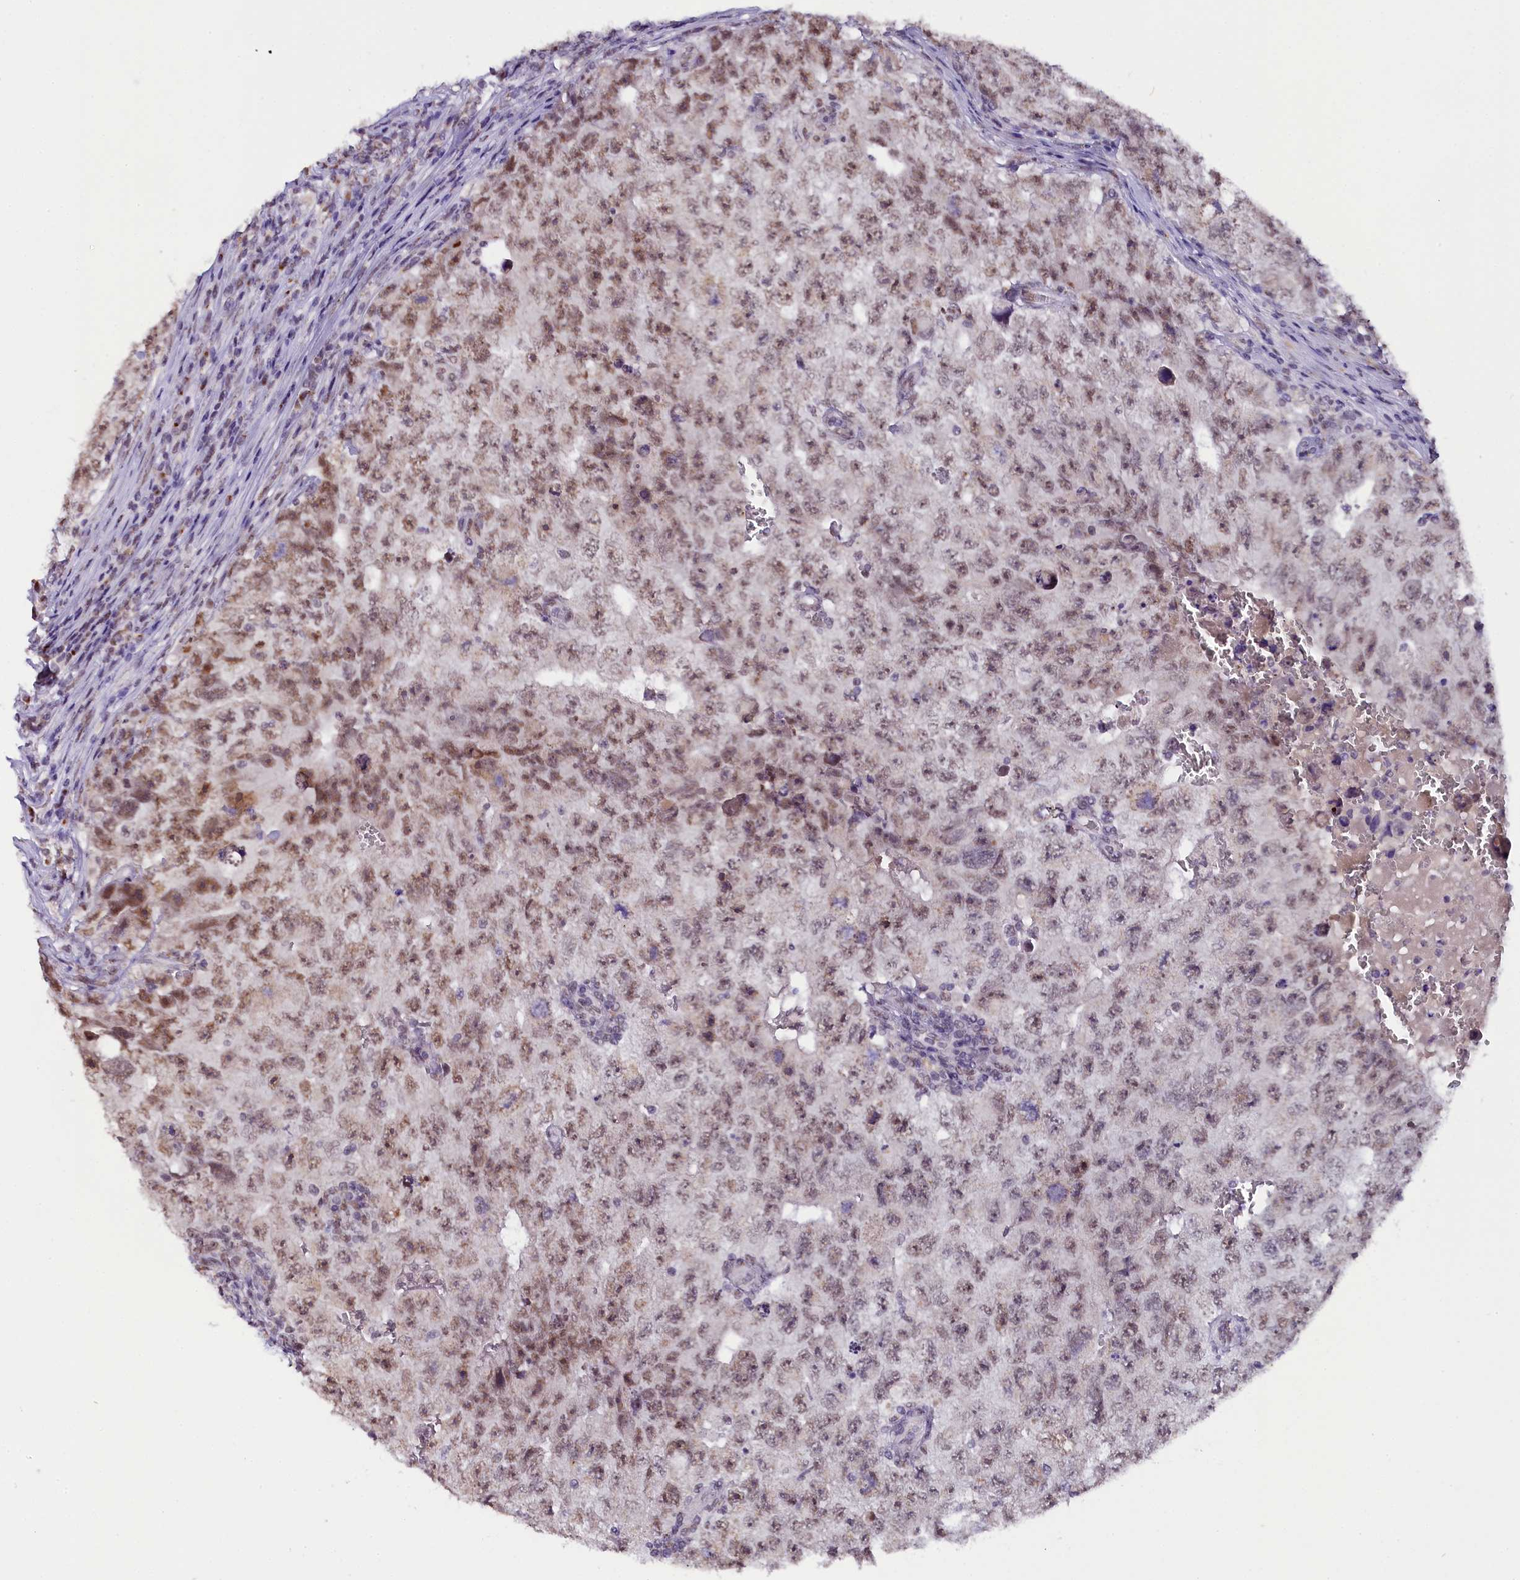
{"staining": {"intensity": "moderate", "quantity": "<25%", "location": "nuclear"}, "tissue": "testis cancer", "cell_type": "Tumor cells", "image_type": "cancer", "snomed": [{"axis": "morphology", "description": "Carcinoma, Embryonal, NOS"}, {"axis": "topography", "description": "Testis"}], "caption": "The histopathology image reveals a brown stain indicating the presence of a protein in the nuclear of tumor cells in embryonal carcinoma (testis). (Stains: DAB (3,3'-diaminobenzidine) in brown, nuclei in blue, Microscopy: brightfield microscopy at high magnification).", "gene": "NCBP1", "patient": {"sex": "male", "age": 17}}